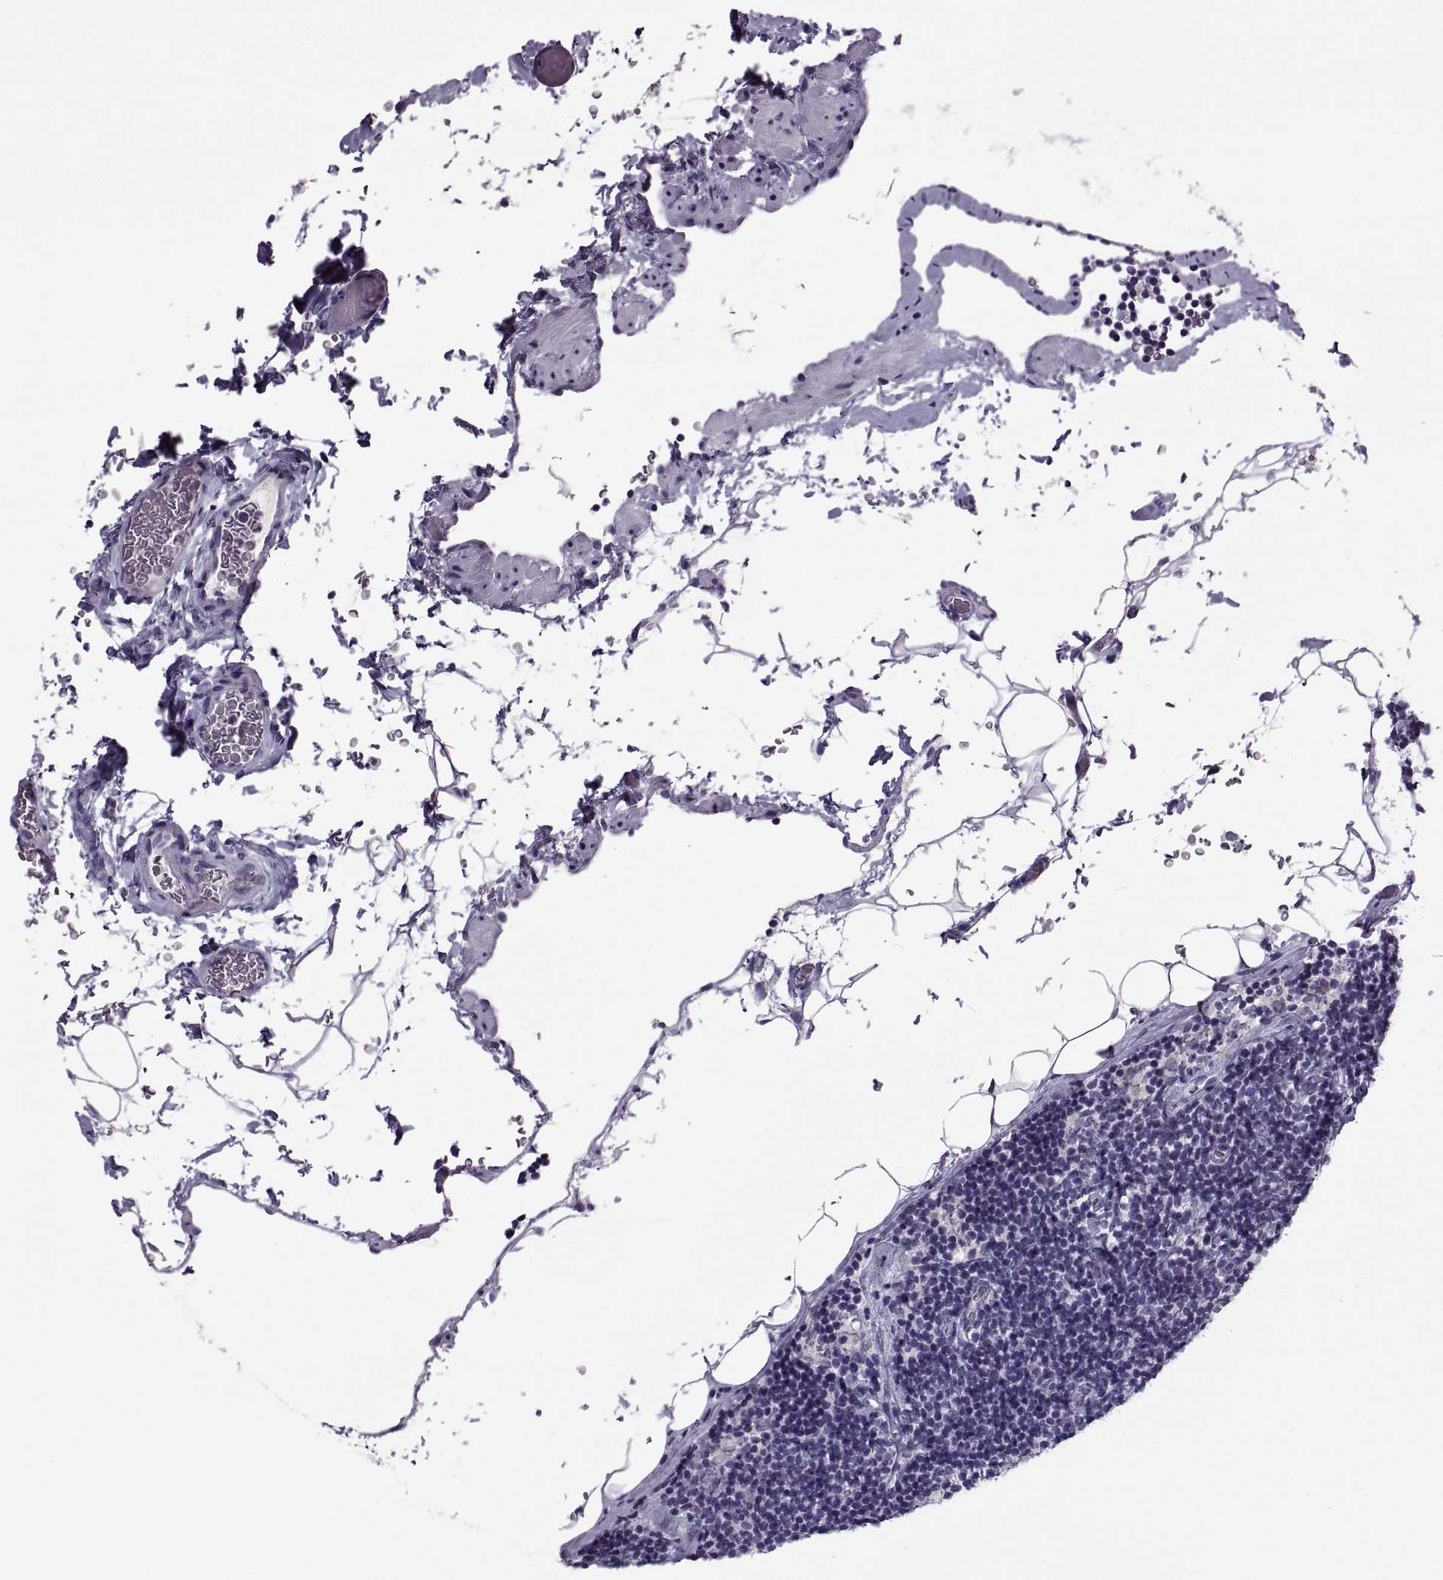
{"staining": {"intensity": "negative", "quantity": "none", "location": "none"}, "tissue": "lymphoma", "cell_type": "Tumor cells", "image_type": "cancer", "snomed": [{"axis": "morphology", "description": "Malignant lymphoma, non-Hodgkin's type, Low grade"}, {"axis": "topography", "description": "Lymph node"}], "caption": "High magnification brightfield microscopy of malignant lymphoma, non-Hodgkin's type (low-grade) stained with DAB (brown) and counterstained with hematoxylin (blue): tumor cells show no significant positivity.", "gene": "MAGEB1", "patient": {"sex": "male", "age": 81}}